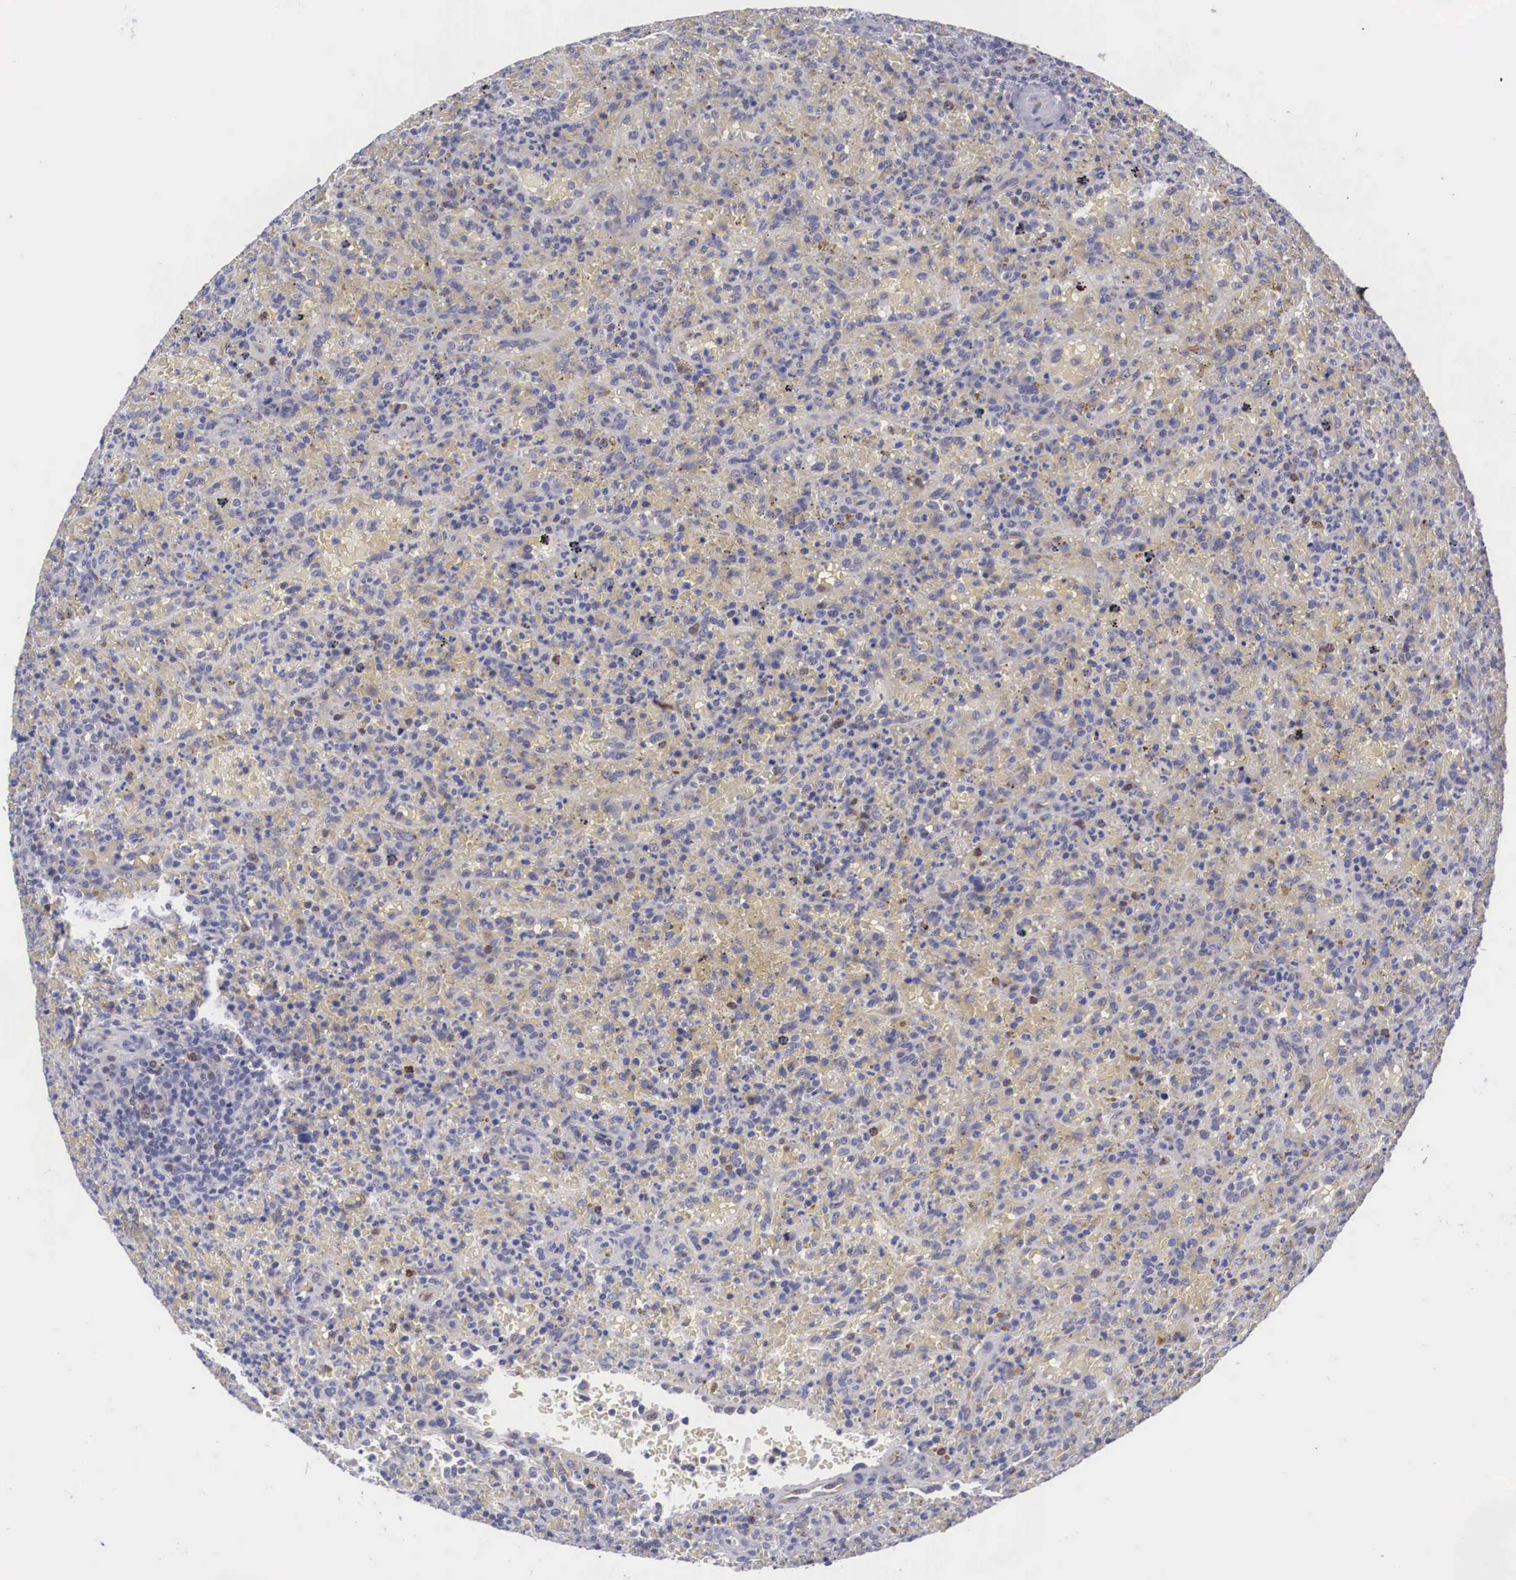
{"staining": {"intensity": "negative", "quantity": "none", "location": "none"}, "tissue": "lymphoma", "cell_type": "Tumor cells", "image_type": "cancer", "snomed": [{"axis": "morphology", "description": "Malignant lymphoma, non-Hodgkin's type, High grade"}, {"axis": "topography", "description": "Spleen"}, {"axis": "topography", "description": "Lymph node"}], "caption": "Tumor cells show no significant positivity in lymphoma. (Stains: DAB immunohistochemistry with hematoxylin counter stain, Microscopy: brightfield microscopy at high magnification).", "gene": "MAST4", "patient": {"sex": "female", "age": 70}}